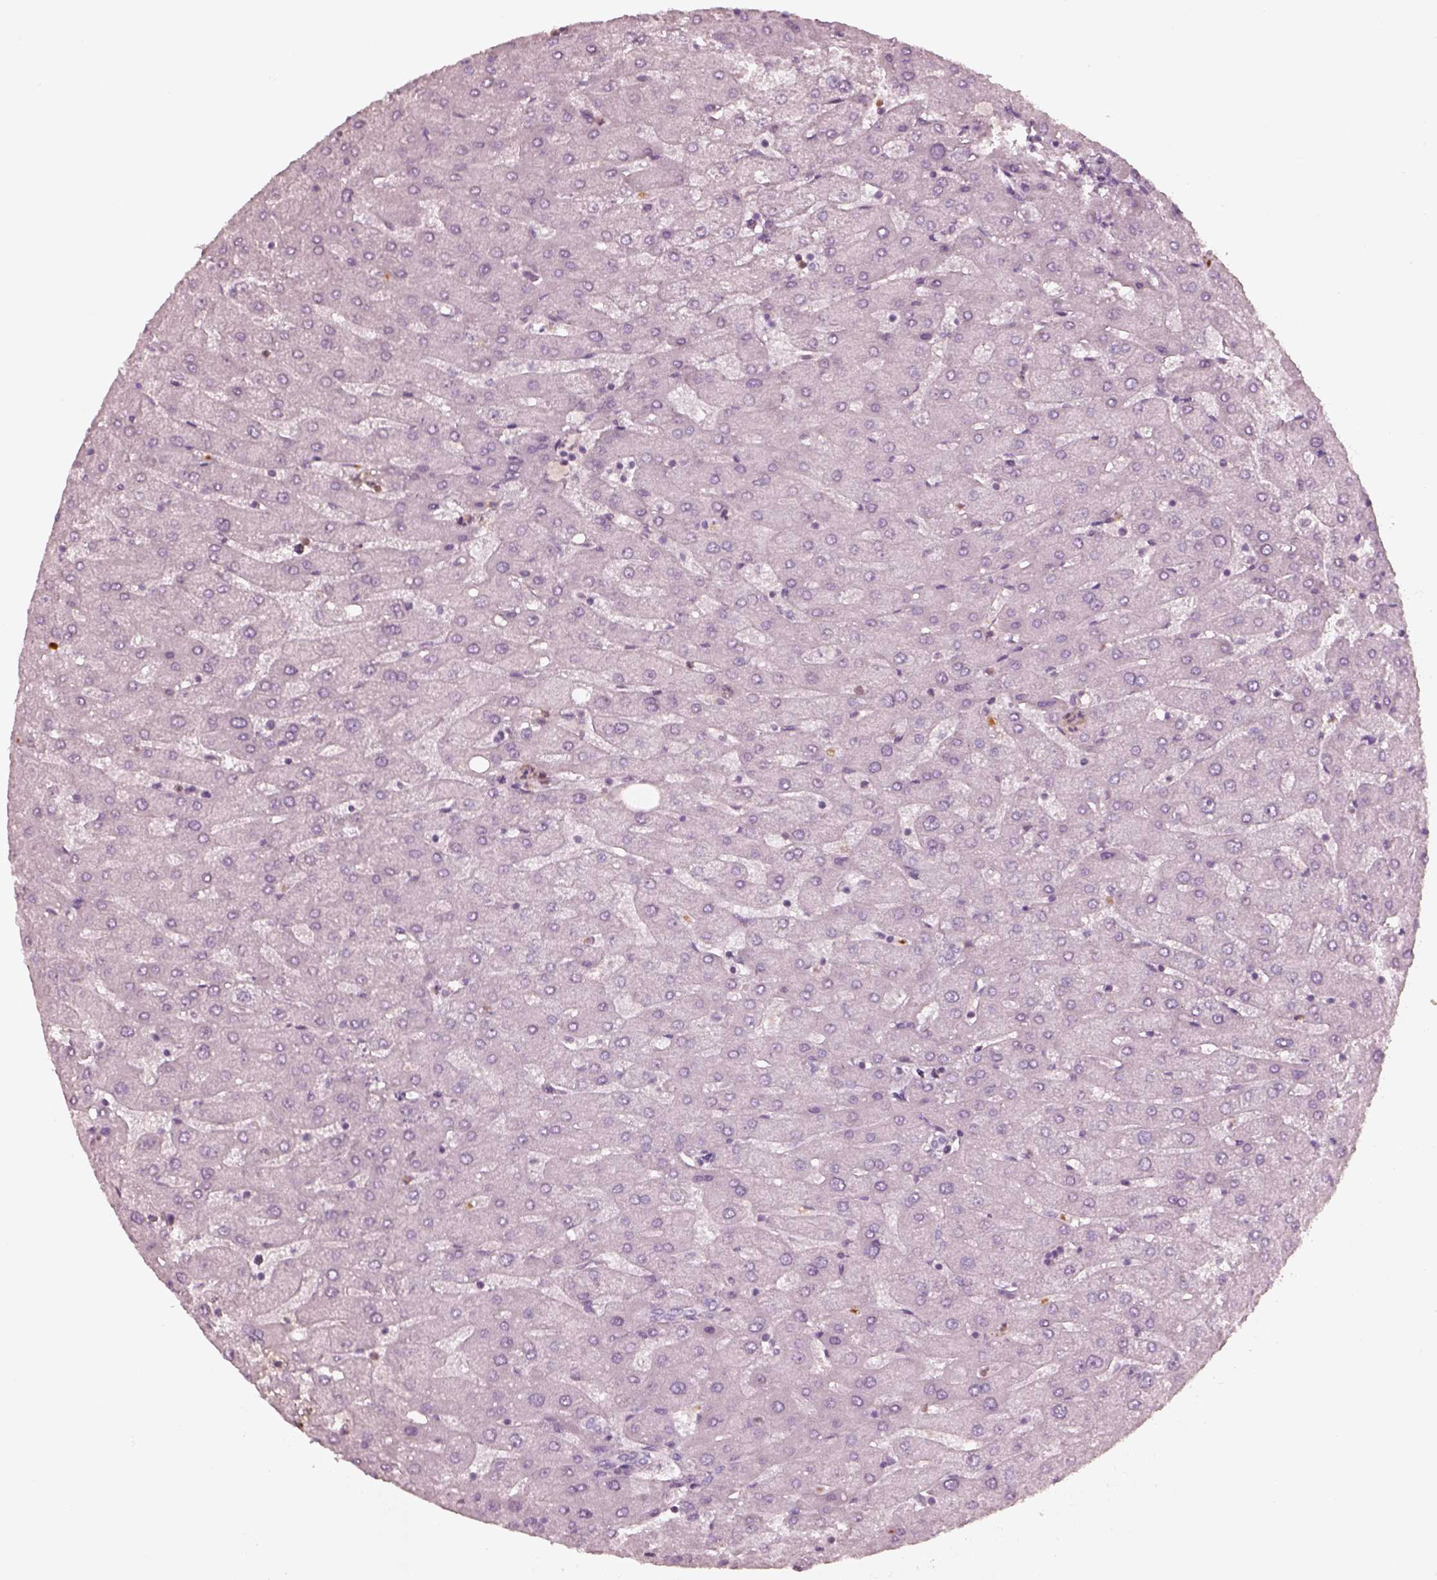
{"staining": {"intensity": "negative", "quantity": "none", "location": "none"}, "tissue": "liver", "cell_type": "Cholangiocytes", "image_type": "normal", "snomed": [{"axis": "morphology", "description": "Normal tissue, NOS"}, {"axis": "topography", "description": "Liver"}], "caption": "Immunohistochemistry (IHC) of unremarkable human liver demonstrates no expression in cholangiocytes.", "gene": "GPRIN1", "patient": {"sex": "male", "age": 67}}